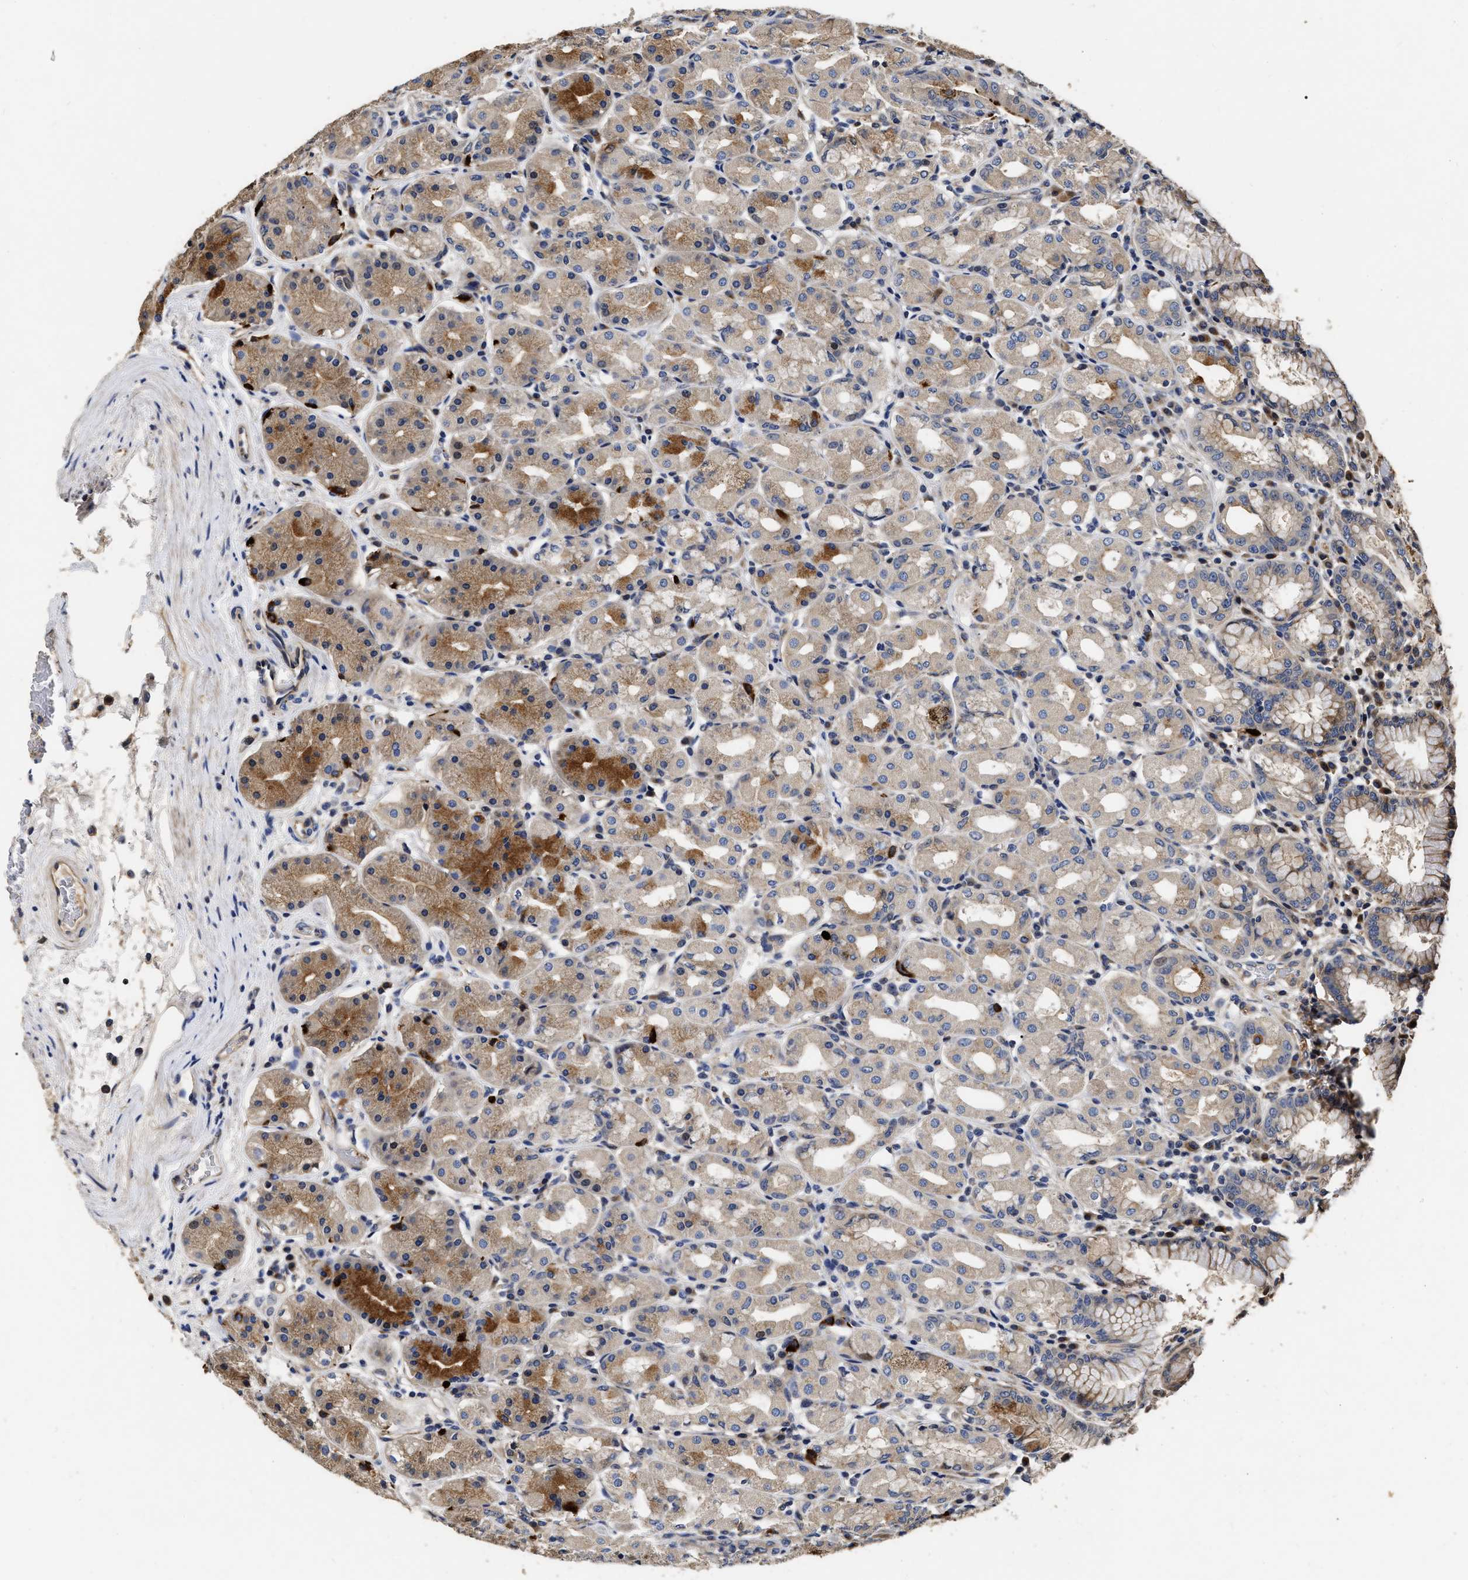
{"staining": {"intensity": "moderate", "quantity": "25%-75%", "location": "cytoplasmic/membranous"}, "tissue": "stomach", "cell_type": "Glandular cells", "image_type": "normal", "snomed": [{"axis": "morphology", "description": "Normal tissue, NOS"}, {"axis": "topography", "description": "Stomach"}, {"axis": "topography", "description": "Stomach, lower"}], "caption": "Immunohistochemistry (DAB) staining of normal stomach demonstrates moderate cytoplasmic/membranous protein expression in about 25%-75% of glandular cells.", "gene": "ABCG8", "patient": {"sex": "female", "age": 56}}